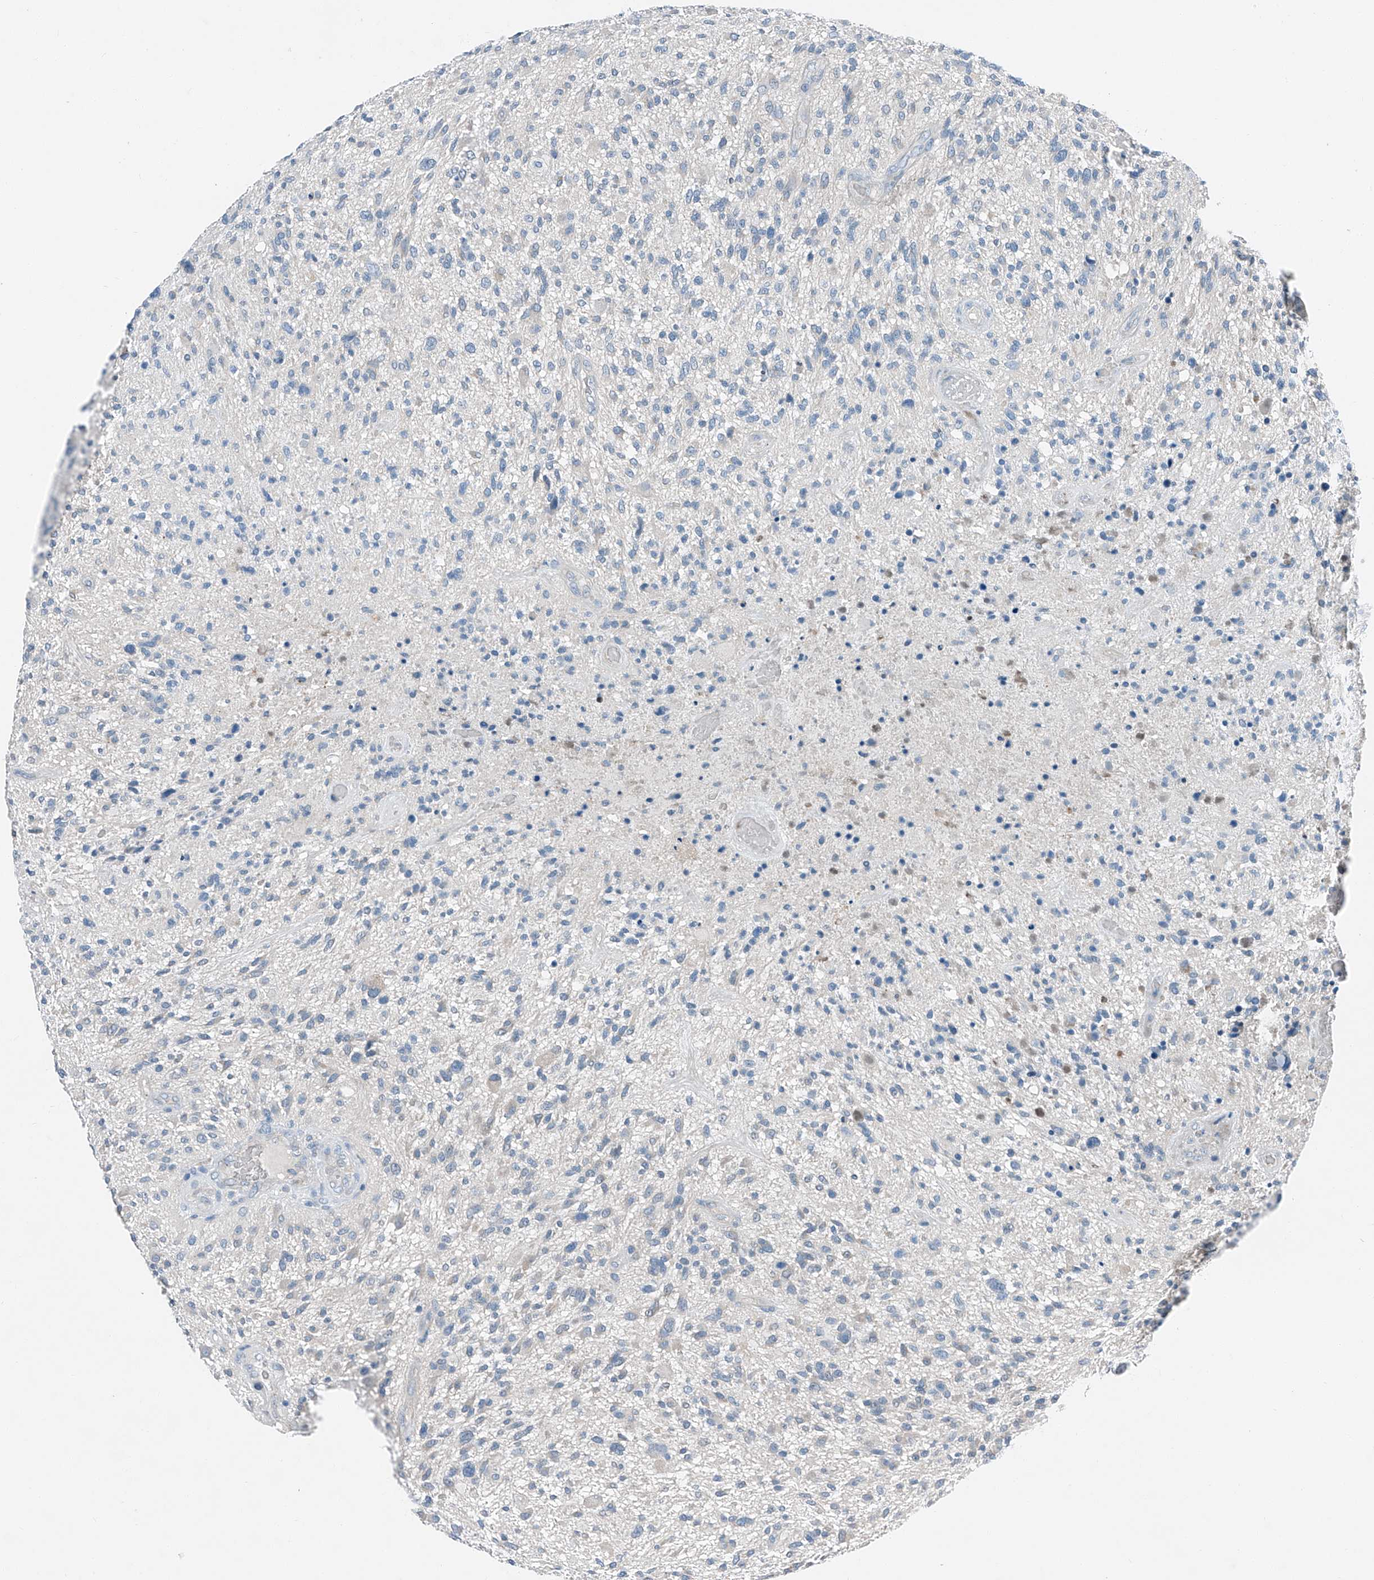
{"staining": {"intensity": "negative", "quantity": "none", "location": "none"}, "tissue": "glioma", "cell_type": "Tumor cells", "image_type": "cancer", "snomed": [{"axis": "morphology", "description": "Glioma, malignant, High grade"}, {"axis": "topography", "description": "Brain"}], "caption": "This is an immunohistochemistry (IHC) photomicrograph of human malignant glioma (high-grade). There is no expression in tumor cells.", "gene": "MDGA1", "patient": {"sex": "male", "age": 47}}